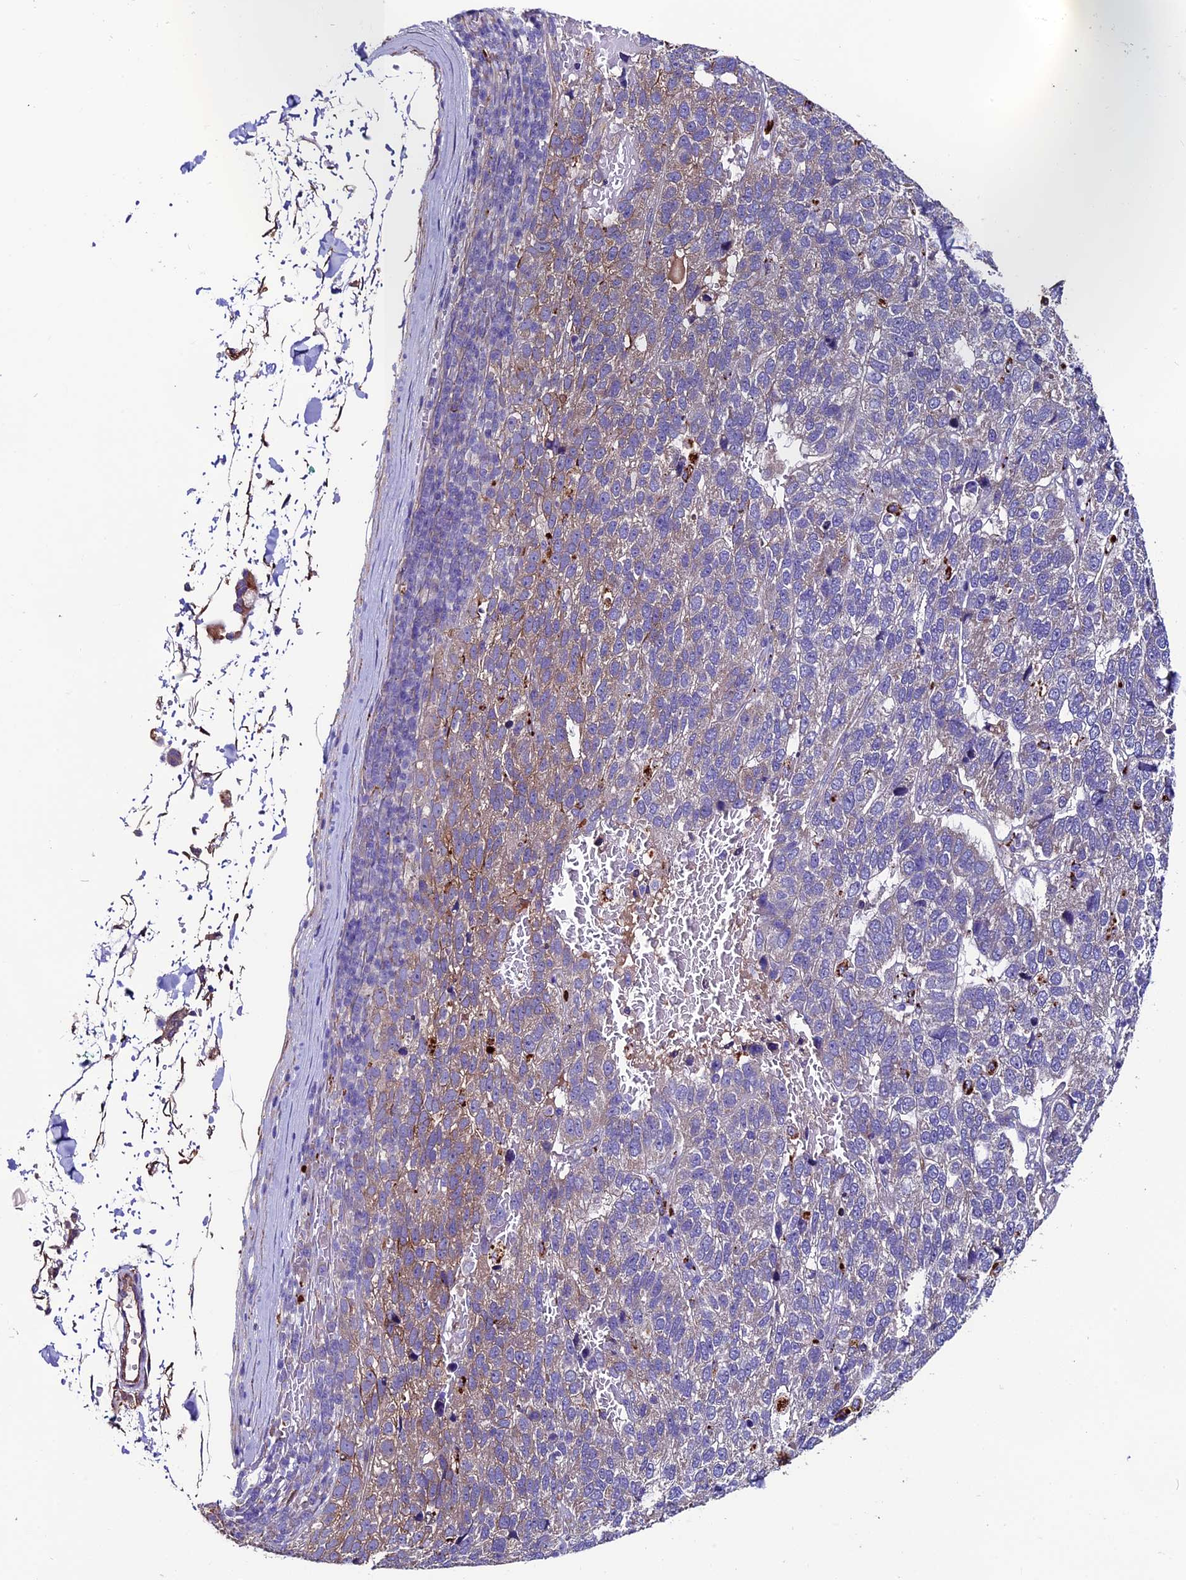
{"staining": {"intensity": "weak", "quantity": "<25%", "location": "cytoplasmic/membranous"}, "tissue": "pancreatic cancer", "cell_type": "Tumor cells", "image_type": "cancer", "snomed": [{"axis": "morphology", "description": "Adenocarcinoma, NOS"}, {"axis": "topography", "description": "Pancreas"}], "caption": "This photomicrograph is of pancreatic adenocarcinoma stained with immunohistochemistry (IHC) to label a protein in brown with the nuclei are counter-stained blue. There is no positivity in tumor cells.", "gene": "CLN5", "patient": {"sex": "female", "age": 61}}